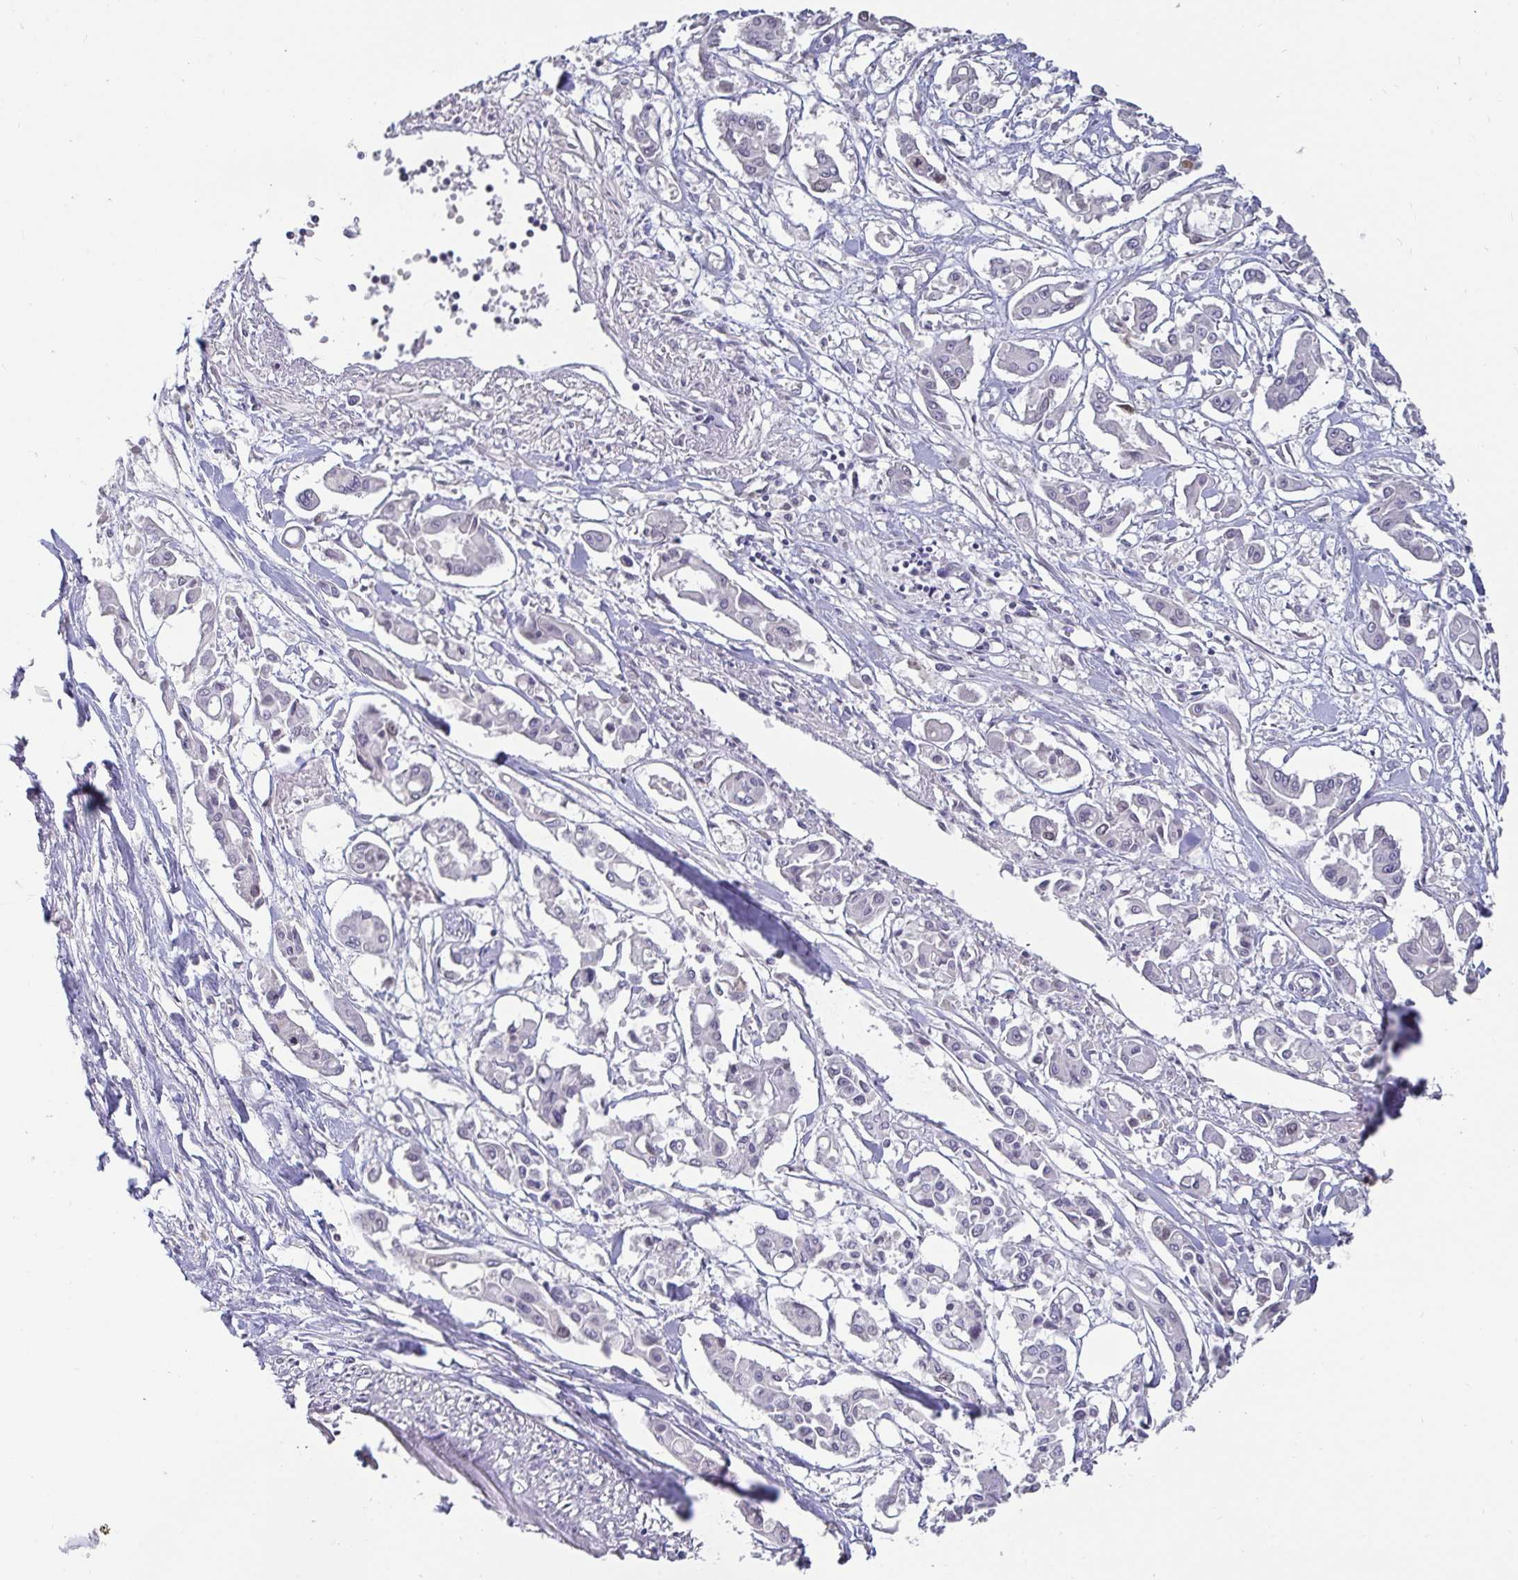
{"staining": {"intensity": "negative", "quantity": "none", "location": "none"}, "tissue": "pancreatic cancer", "cell_type": "Tumor cells", "image_type": "cancer", "snomed": [{"axis": "morphology", "description": "Adenocarcinoma, NOS"}, {"axis": "topography", "description": "Pancreas"}], "caption": "Pancreatic cancer (adenocarcinoma) was stained to show a protein in brown. There is no significant positivity in tumor cells.", "gene": "ANLN", "patient": {"sex": "male", "age": 61}}